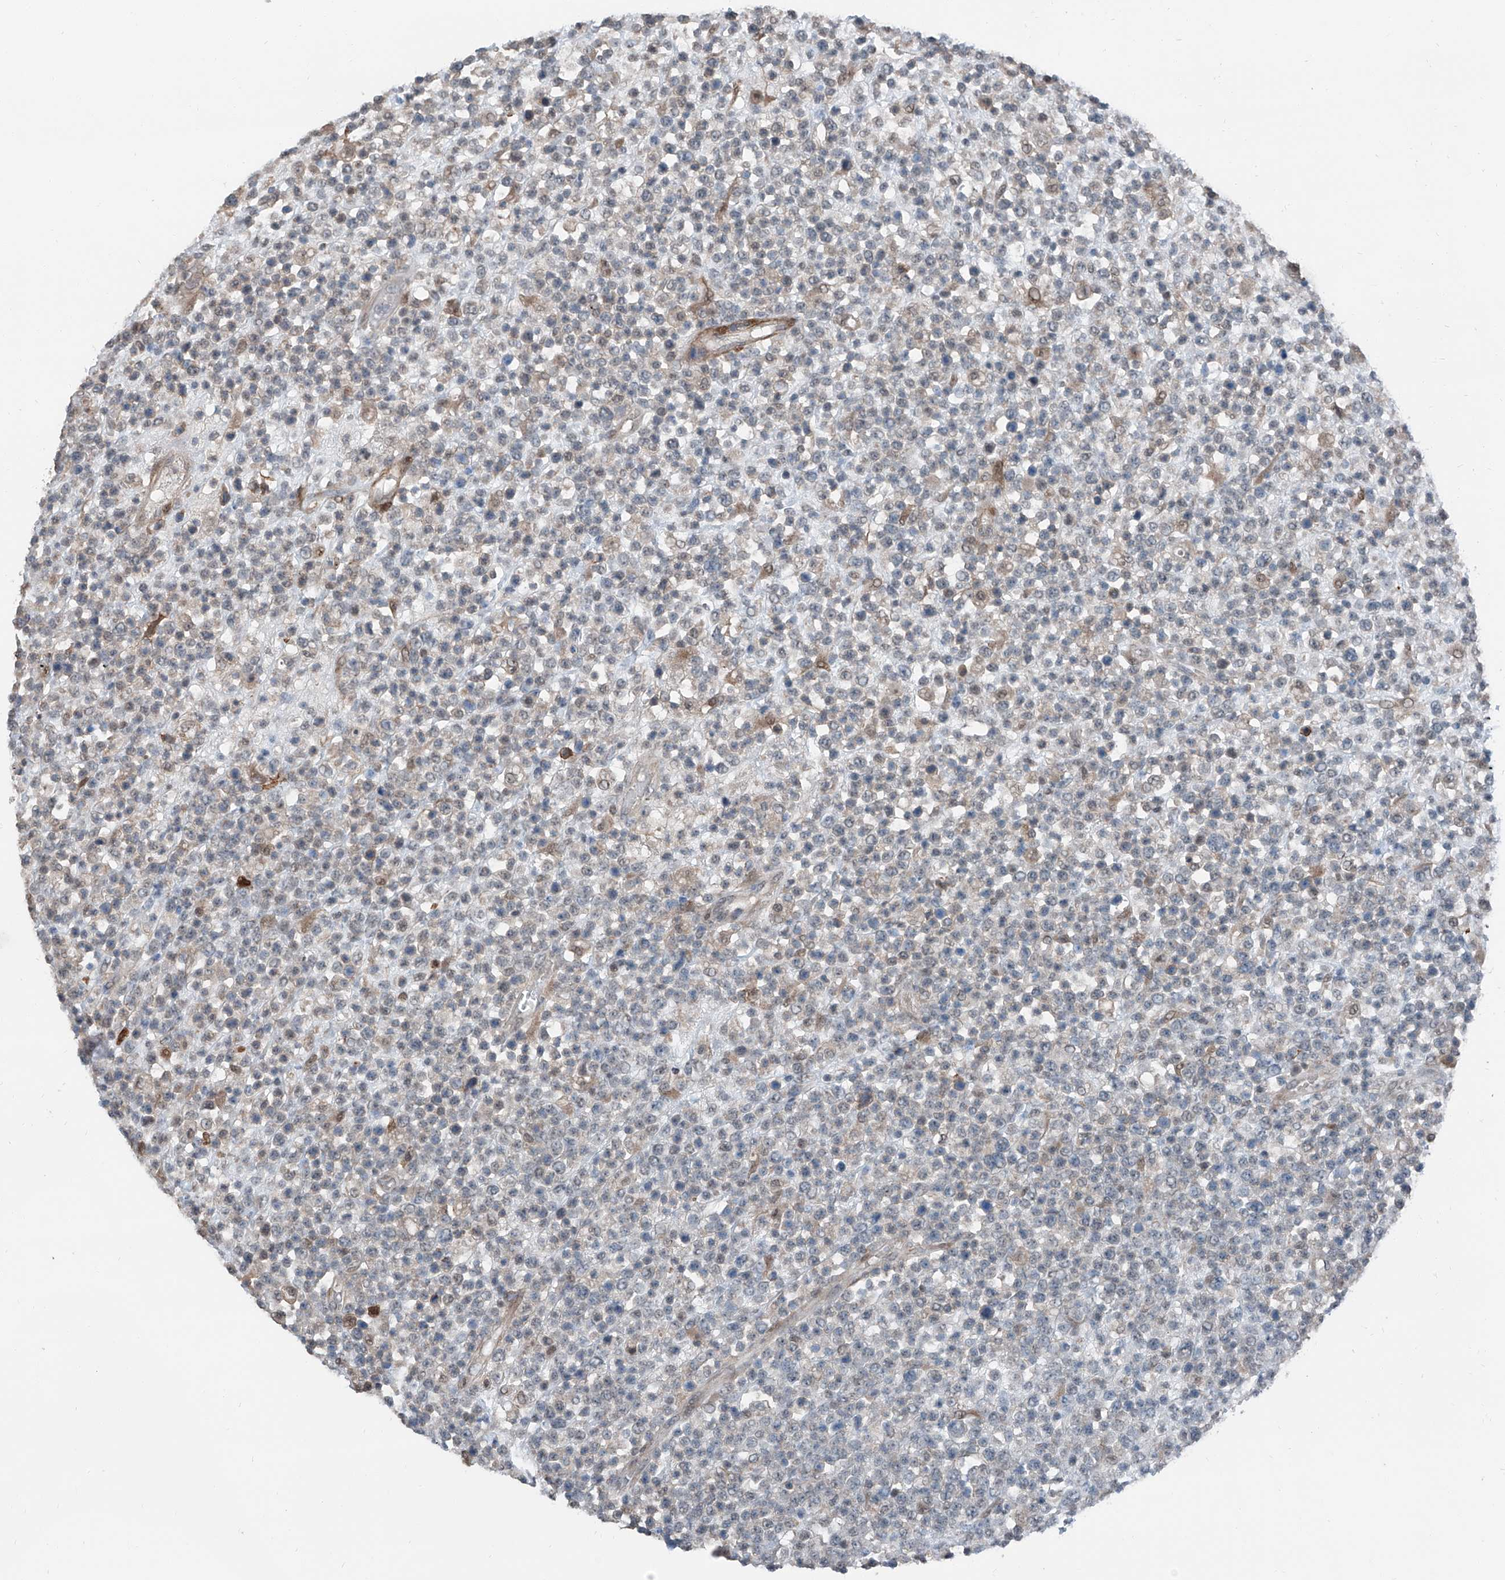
{"staining": {"intensity": "negative", "quantity": "none", "location": "none"}, "tissue": "lymphoma", "cell_type": "Tumor cells", "image_type": "cancer", "snomed": [{"axis": "morphology", "description": "Malignant lymphoma, non-Hodgkin's type, High grade"}, {"axis": "topography", "description": "Colon"}], "caption": "Micrograph shows no protein expression in tumor cells of high-grade malignant lymphoma, non-Hodgkin's type tissue. (DAB immunohistochemistry visualized using brightfield microscopy, high magnification).", "gene": "HSPA6", "patient": {"sex": "female", "age": 53}}